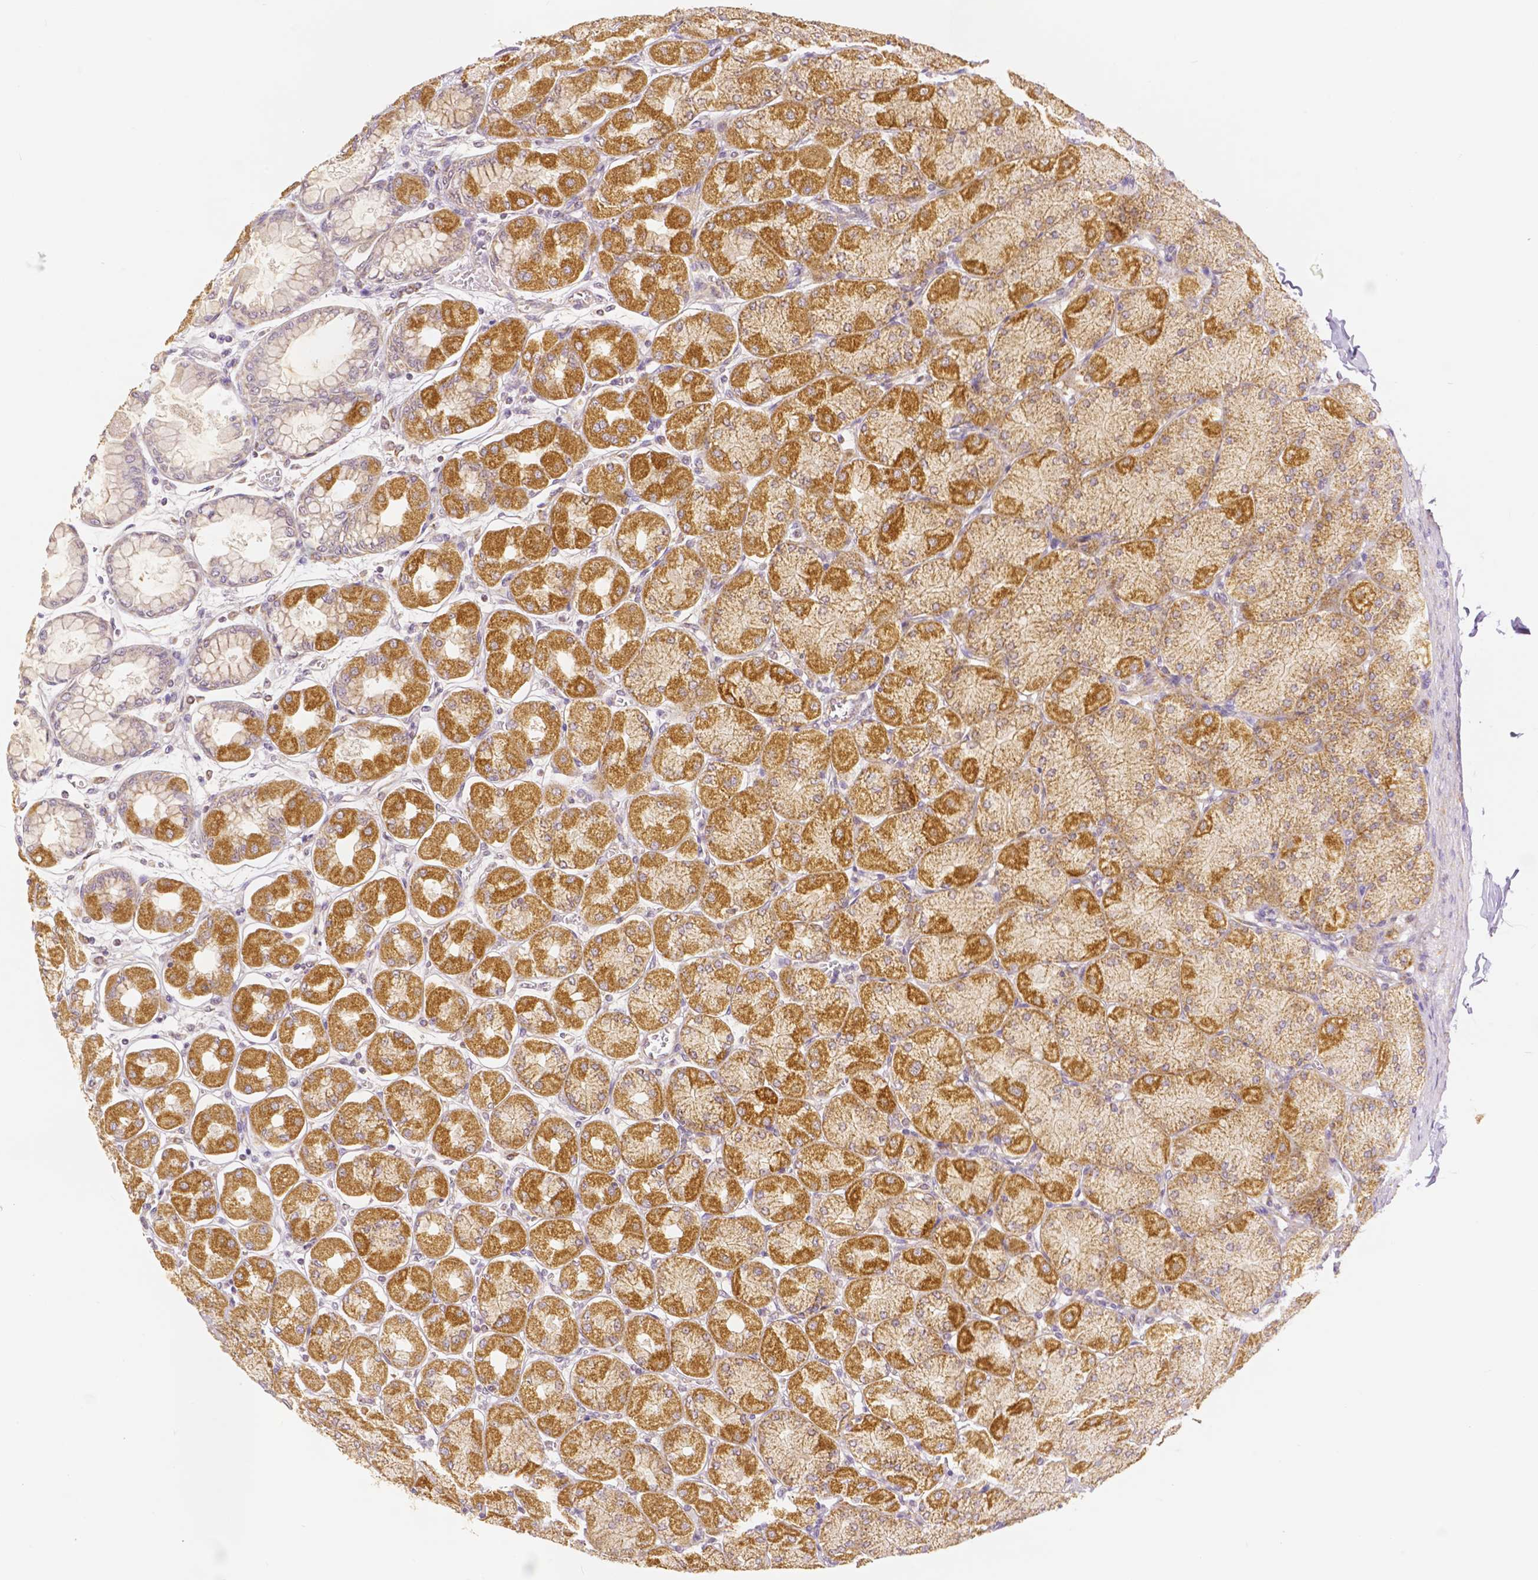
{"staining": {"intensity": "moderate", "quantity": "25%-75%", "location": "cytoplasmic/membranous"}, "tissue": "stomach", "cell_type": "Glandular cells", "image_type": "normal", "snomed": [{"axis": "morphology", "description": "Normal tissue, NOS"}, {"axis": "topography", "description": "Stomach, upper"}], "caption": "Human stomach stained with a brown dye reveals moderate cytoplasmic/membranous positive positivity in approximately 25%-75% of glandular cells.", "gene": "RHOT1", "patient": {"sex": "female", "age": 56}}